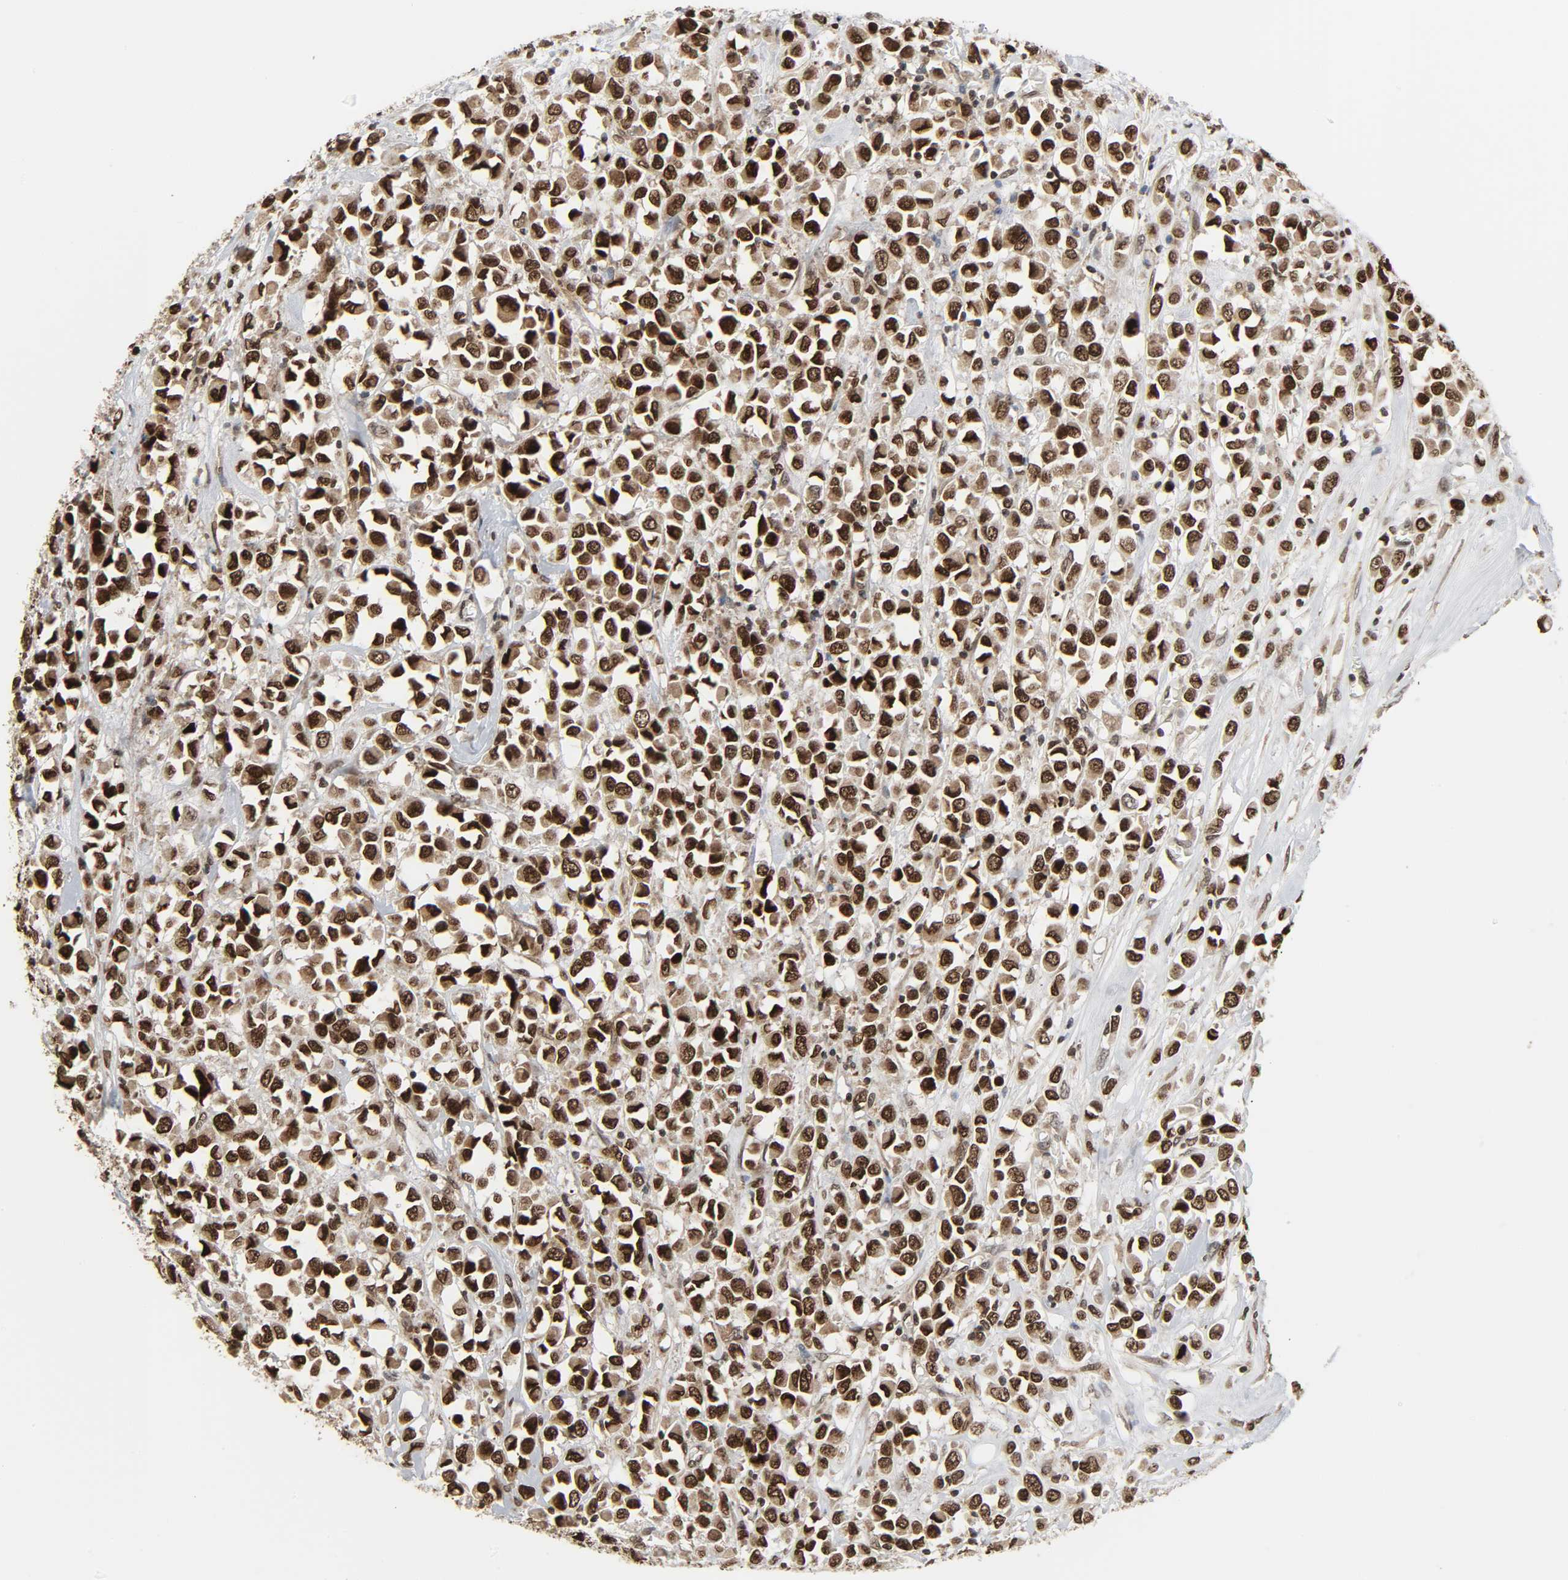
{"staining": {"intensity": "strong", "quantity": ">75%", "location": "nuclear"}, "tissue": "breast cancer", "cell_type": "Tumor cells", "image_type": "cancer", "snomed": [{"axis": "morphology", "description": "Duct carcinoma"}, {"axis": "topography", "description": "Breast"}], "caption": "IHC of breast invasive ductal carcinoma reveals high levels of strong nuclear positivity in approximately >75% of tumor cells.", "gene": "XRCC1", "patient": {"sex": "female", "age": 61}}